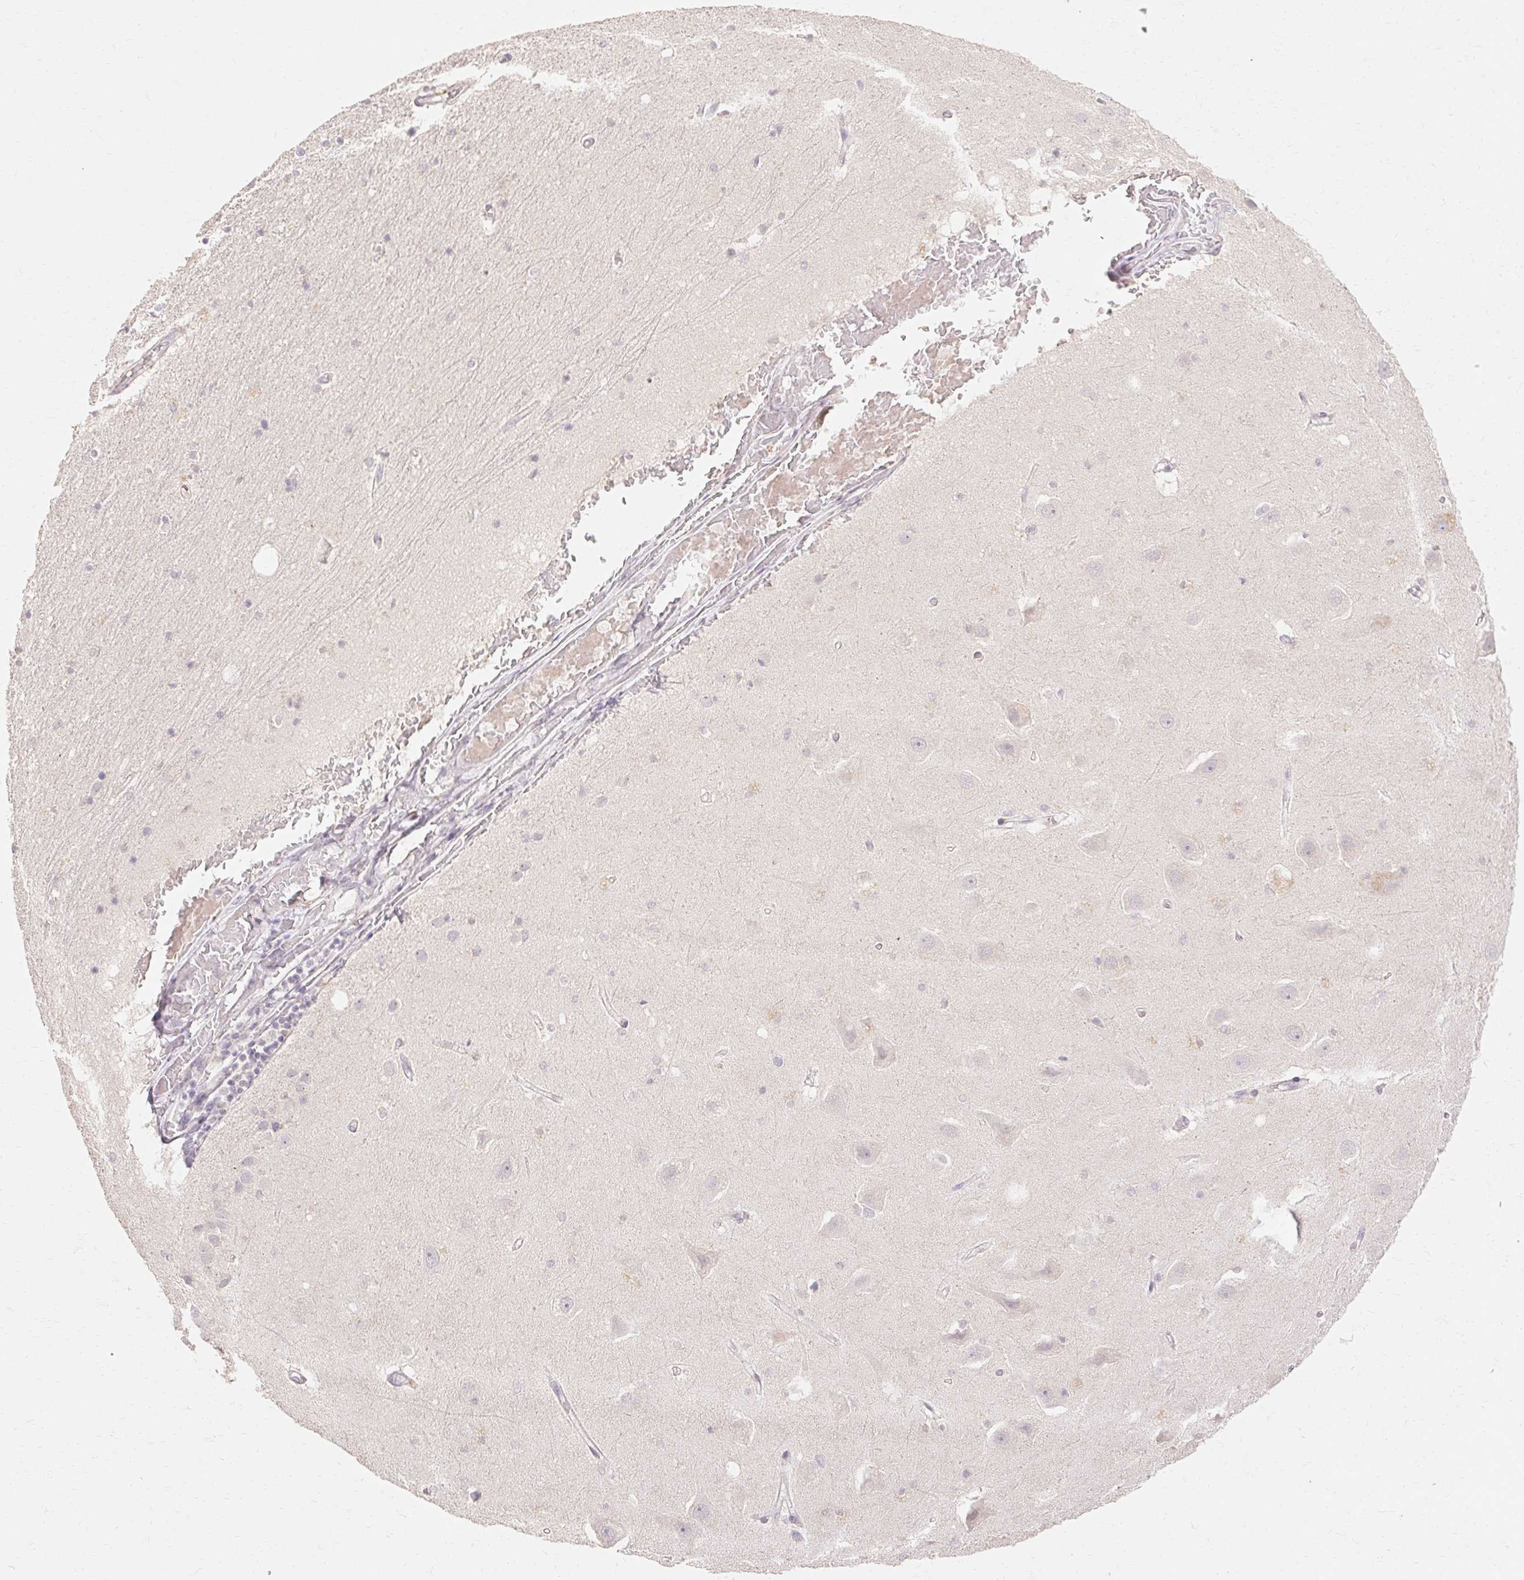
{"staining": {"intensity": "negative", "quantity": "none", "location": "none"}, "tissue": "hippocampus", "cell_type": "Glial cells", "image_type": "normal", "snomed": [{"axis": "morphology", "description": "Normal tissue, NOS"}, {"axis": "topography", "description": "Hippocampus"}], "caption": "This photomicrograph is of benign hippocampus stained with IHC to label a protein in brown with the nuclei are counter-stained blue. There is no expression in glial cells.", "gene": "SKP2", "patient": {"sex": "male", "age": 63}}